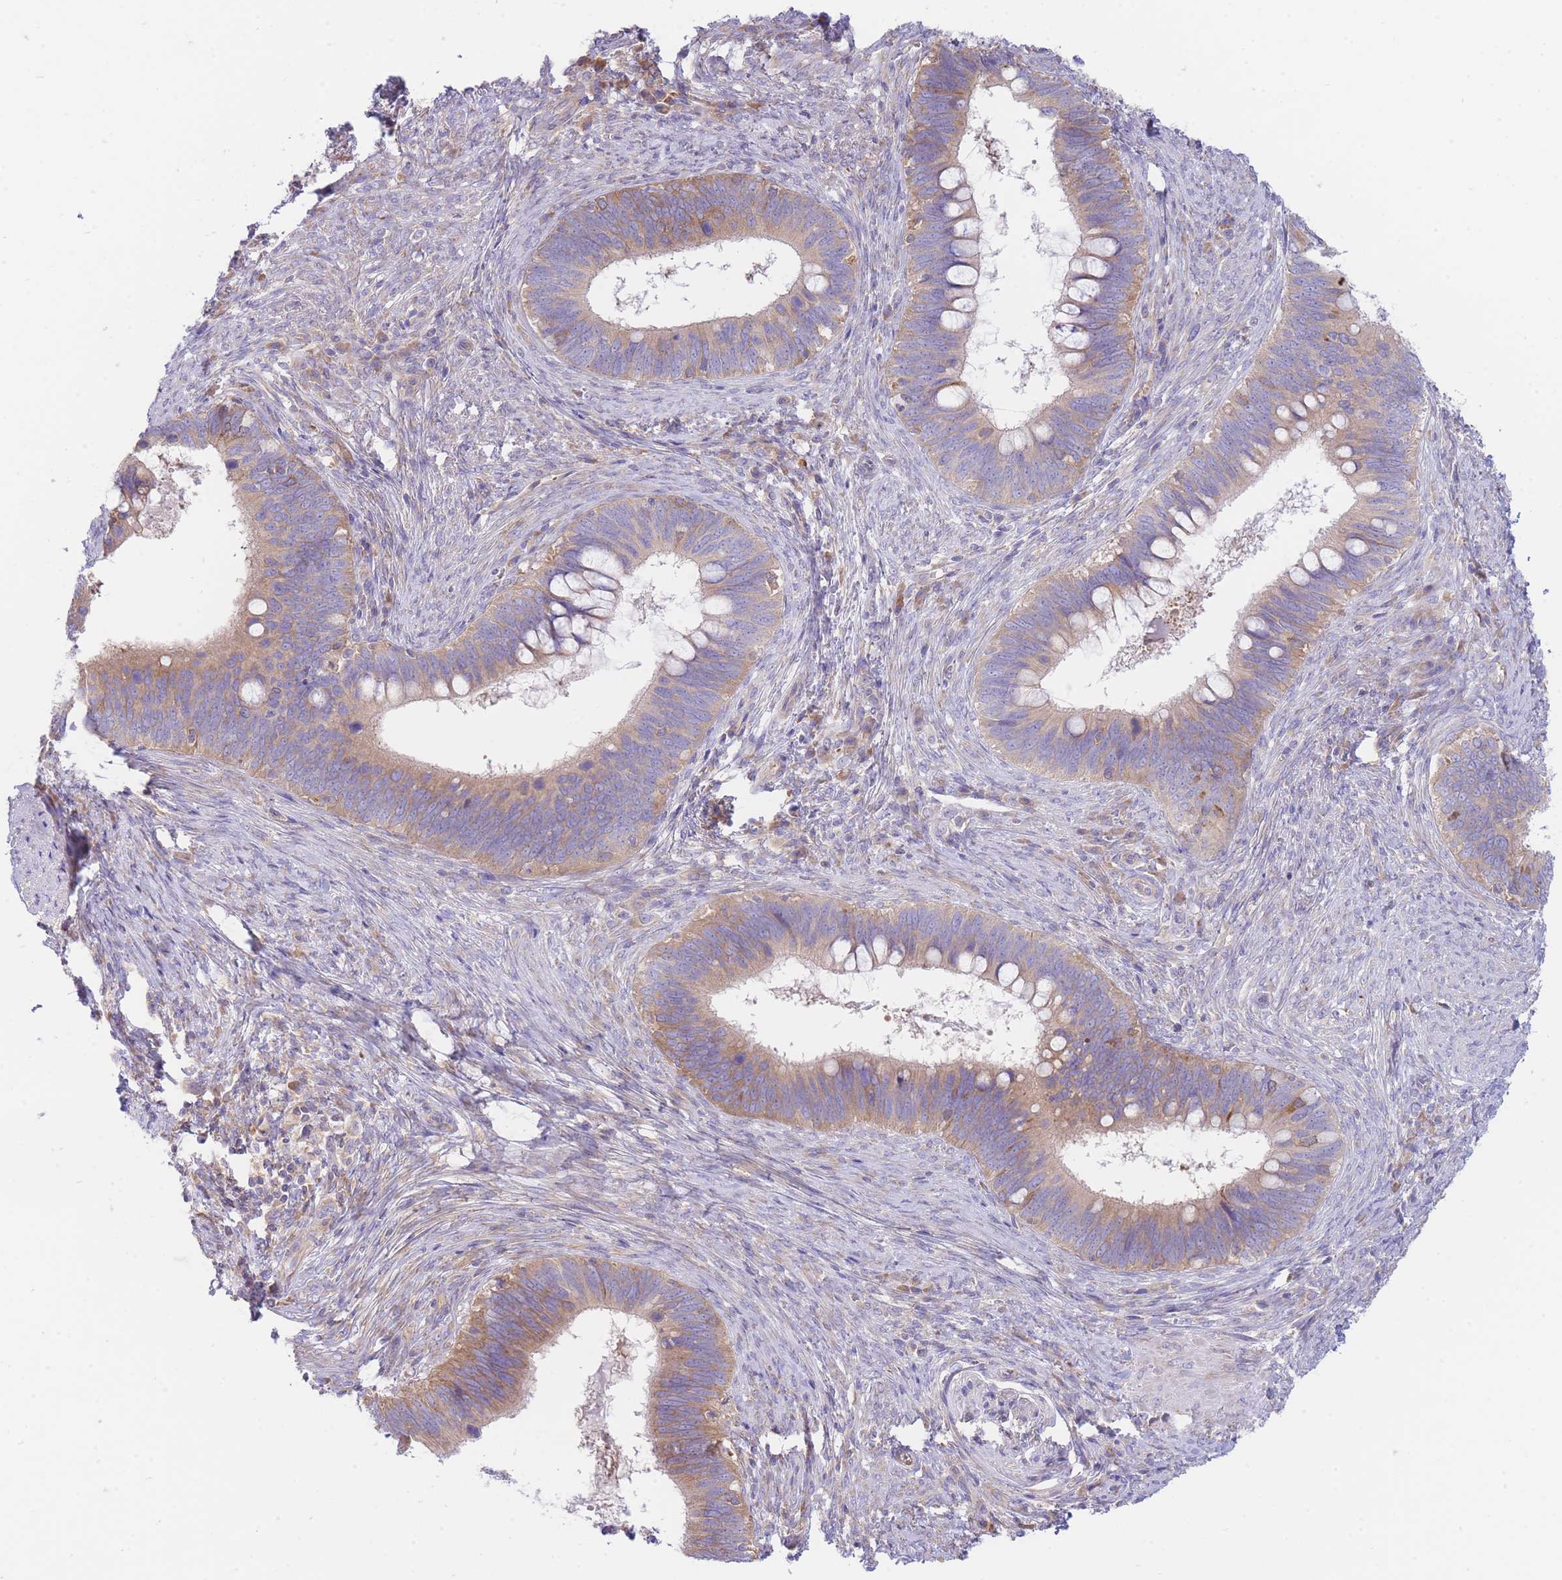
{"staining": {"intensity": "moderate", "quantity": ">75%", "location": "cytoplasmic/membranous"}, "tissue": "cervical cancer", "cell_type": "Tumor cells", "image_type": "cancer", "snomed": [{"axis": "morphology", "description": "Adenocarcinoma, NOS"}, {"axis": "topography", "description": "Cervix"}], "caption": "A micrograph showing moderate cytoplasmic/membranous positivity in approximately >75% of tumor cells in cervical adenocarcinoma, as visualized by brown immunohistochemical staining.", "gene": "SH2B2", "patient": {"sex": "female", "age": 42}}